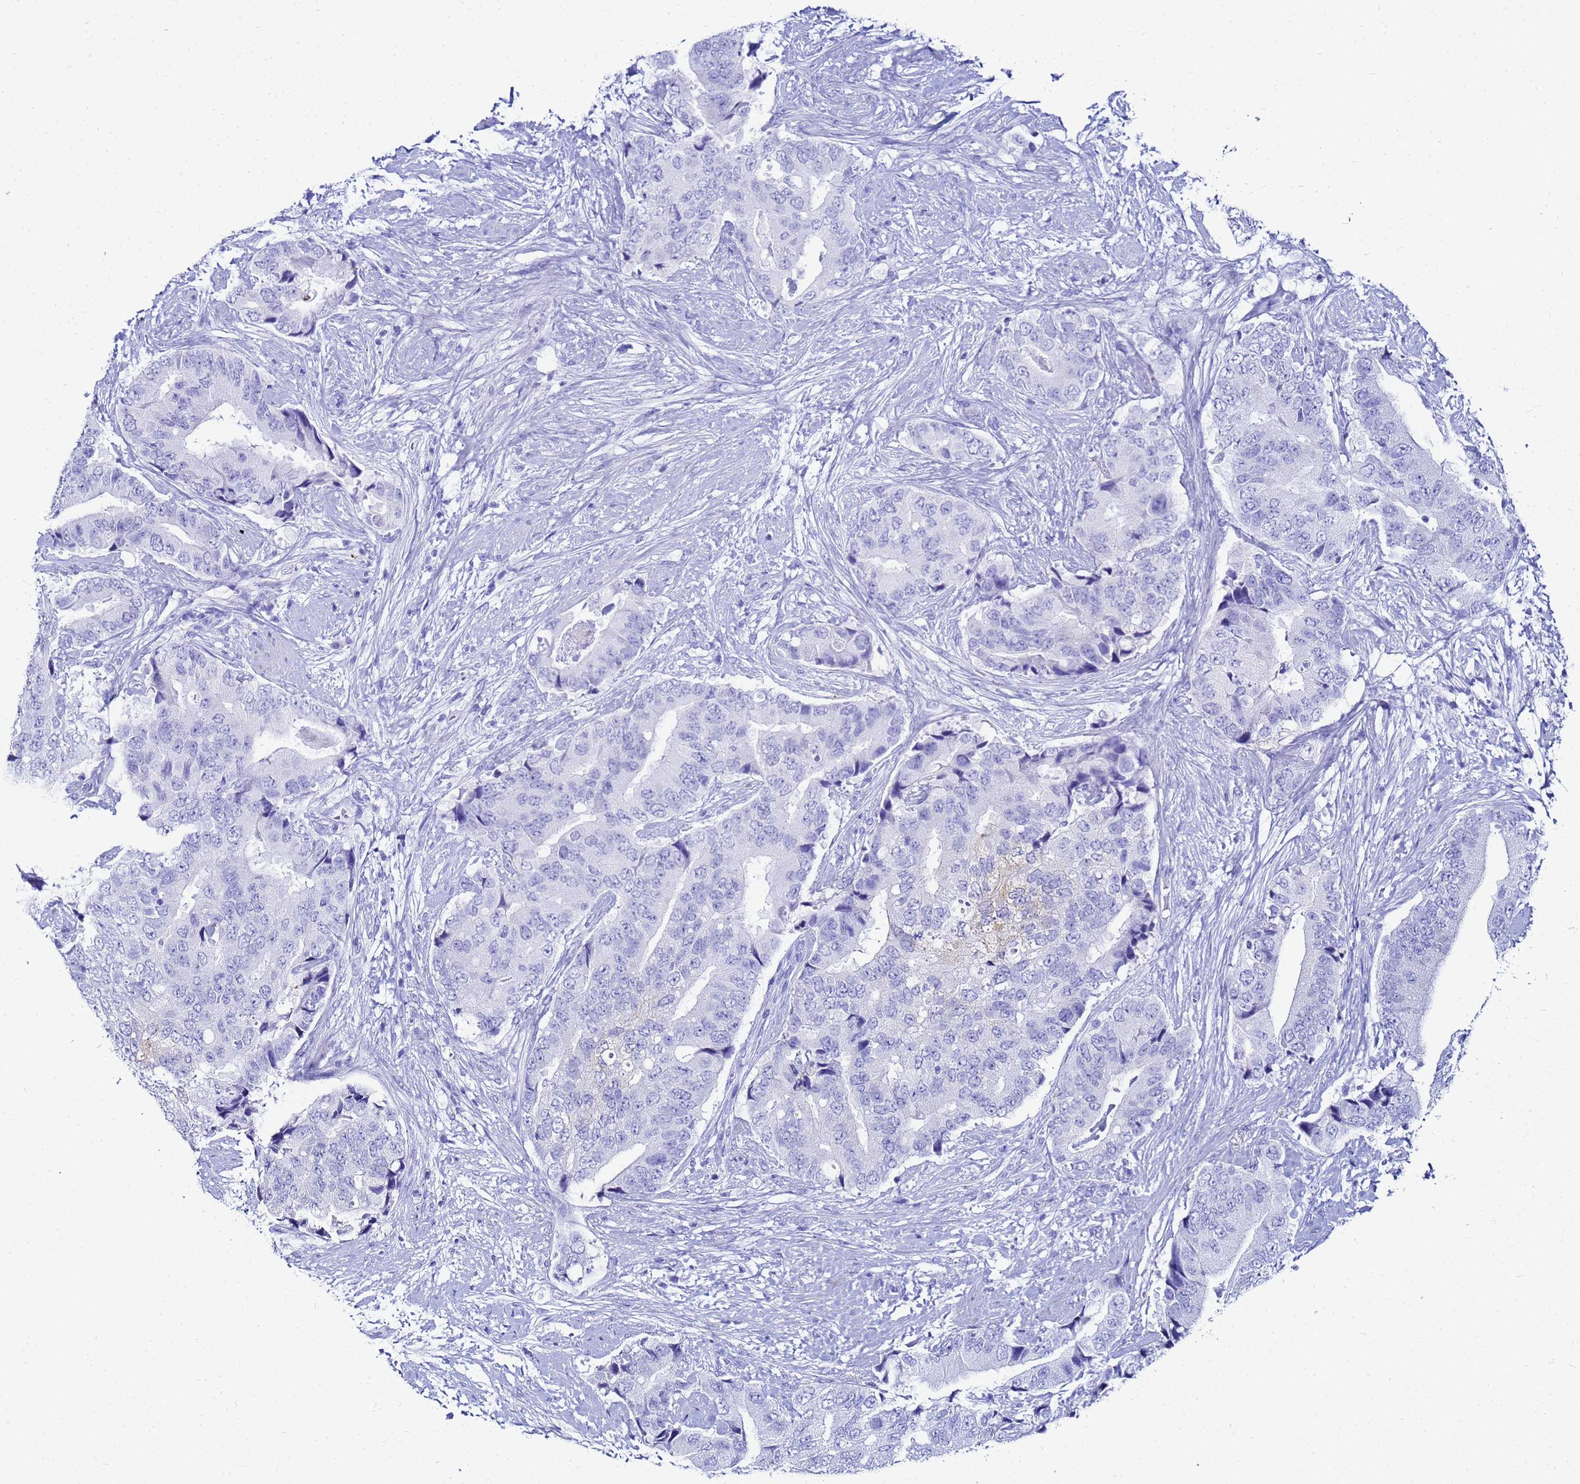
{"staining": {"intensity": "negative", "quantity": "none", "location": "none"}, "tissue": "prostate cancer", "cell_type": "Tumor cells", "image_type": "cancer", "snomed": [{"axis": "morphology", "description": "Adenocarcinoma, High grade"}, {"axis": "topography", "description": "Prostate"}], "caption": "Immunohistochemical staining of human prostate cancer displays no significant positivity in tumor cells.", "gene": "CKB", "patient": {"sex": "male", "age": 70}}